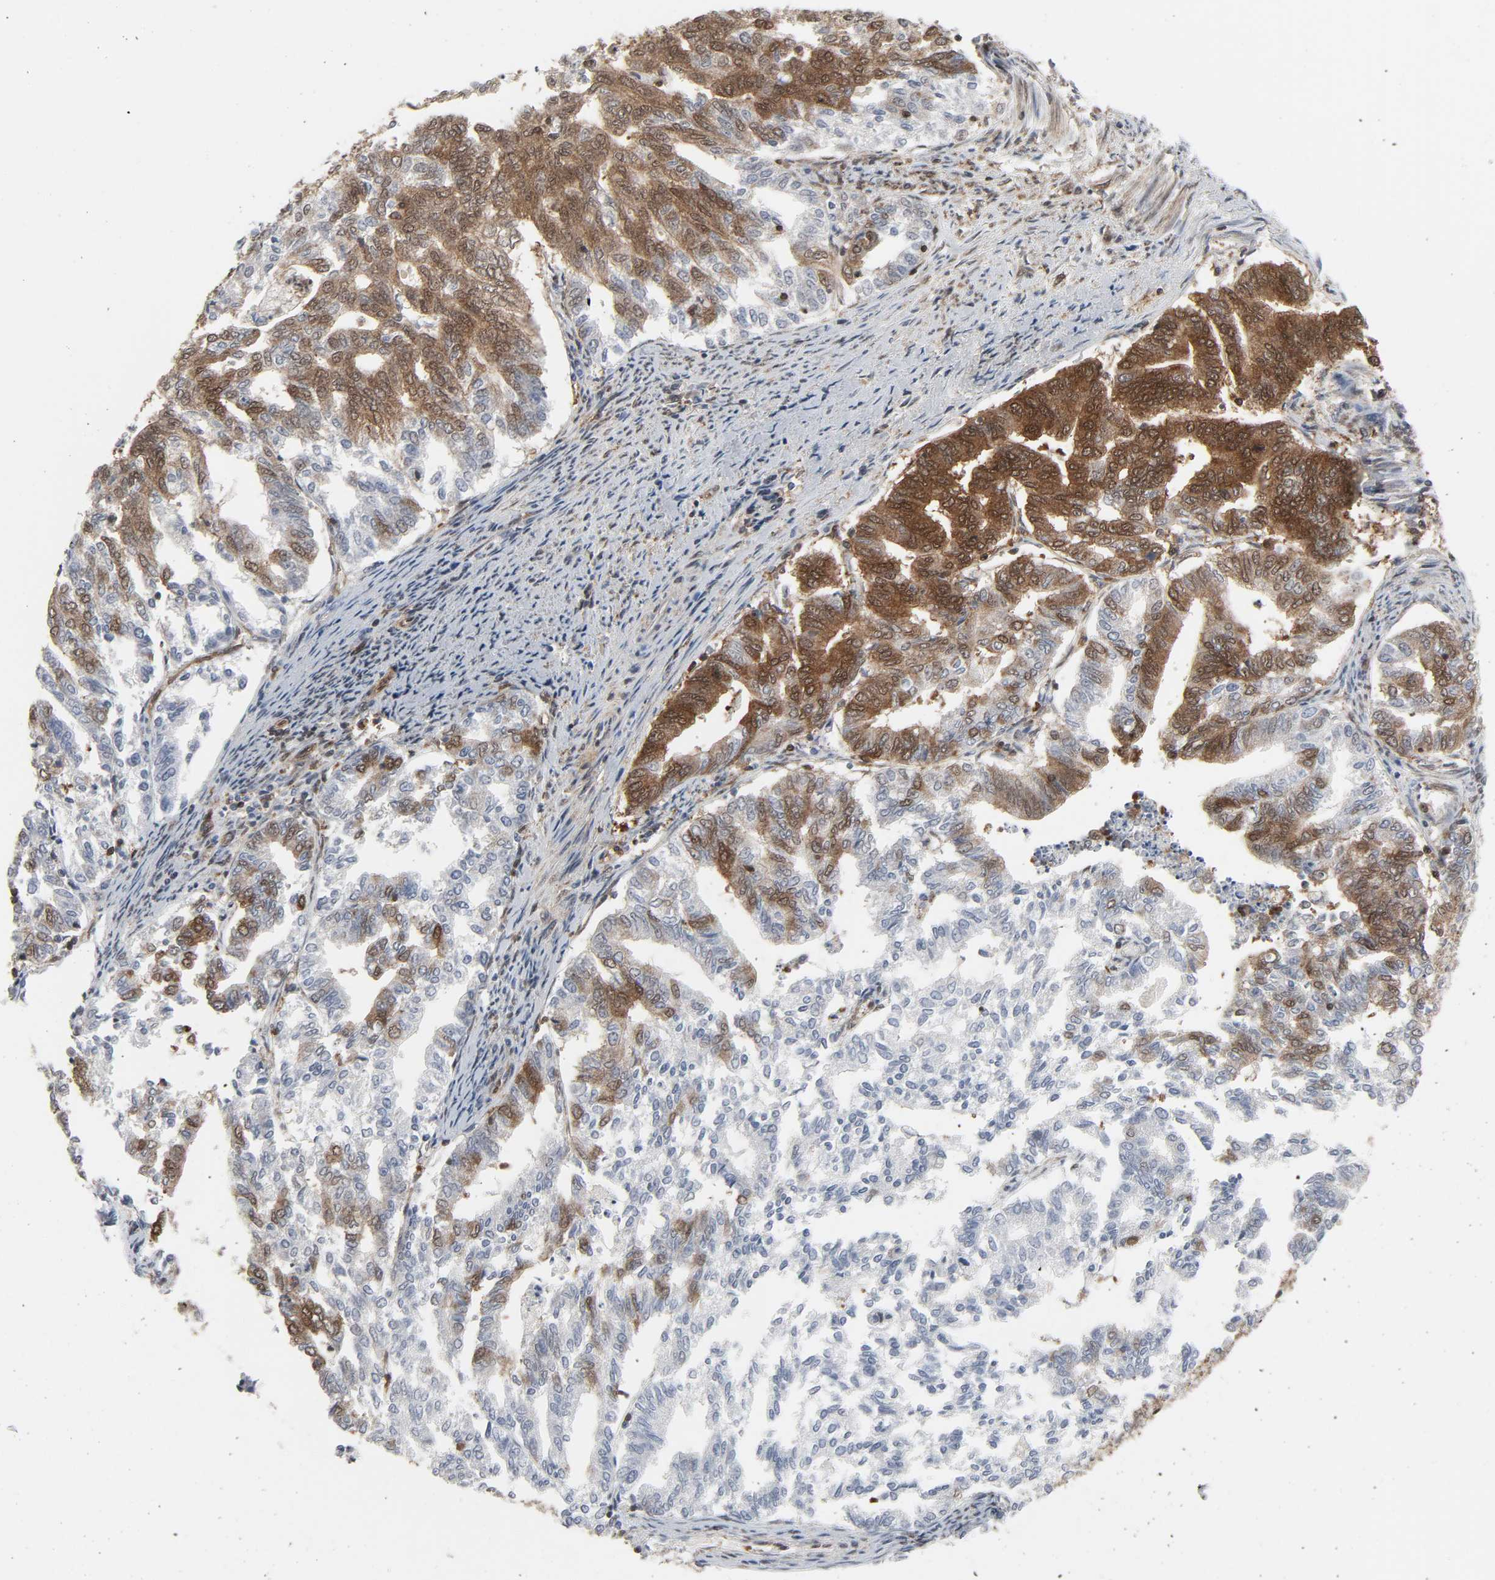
{"staining": {"intensity": "strong", "quantity": "25%-75%", "location": "cytoplasmic/membranous"}, "tissue": "endometrial cancer", "cell_type": "Tumor cells", "image_type": "cancer", "snomed": [{"axis": "morphology", "description": "Adenocarcinoma, NOS"}, {"axis": "topography", "description": "Endometrium"}], "caption": "Immunohistochemistry of endometrial cancer exhibits high levels of strong cytoplasmic/membranous positivity in about 25%-75% of tumor cells.", "gene": "GSK3A", "patient": {"sex": "female", "age": 79}}